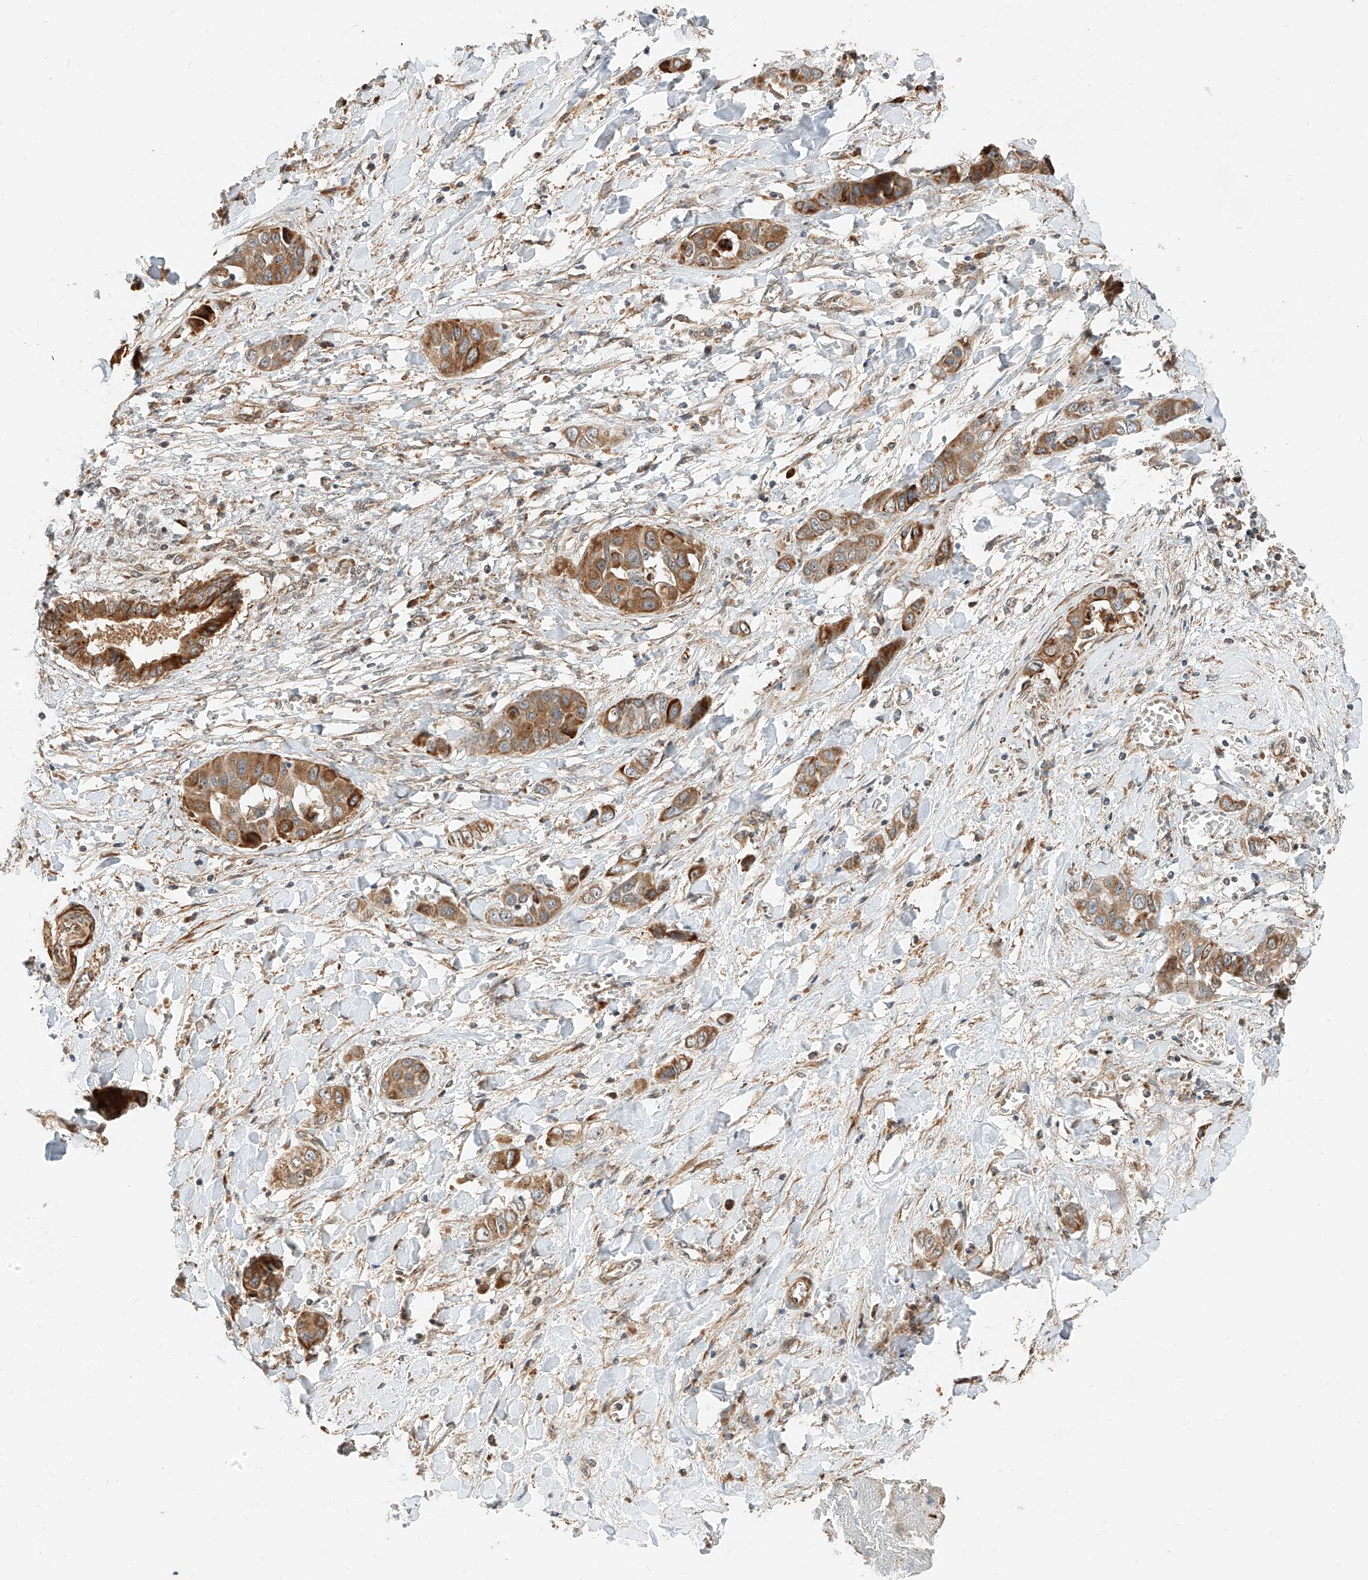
{"staining": {"intensity": "strong", "quantity": ">75%", "location": "cytoplasmic/membranous"}, "tissue": "liver cancer", "cell_type": "Tumor cells", "image_type": "cancer", "snomed": [{"axis": "morphology", "description": "Cholangiocarcinoma"}, {"axis": "topography", "description": "Liver"}], "caption": "Strong cytoplasmic/membranous protein expression is seen in approximately >75% of tumor cells in liver cancer.", "gene": "CPAMD8", "patient": {"sex": "female", "age": 52}}